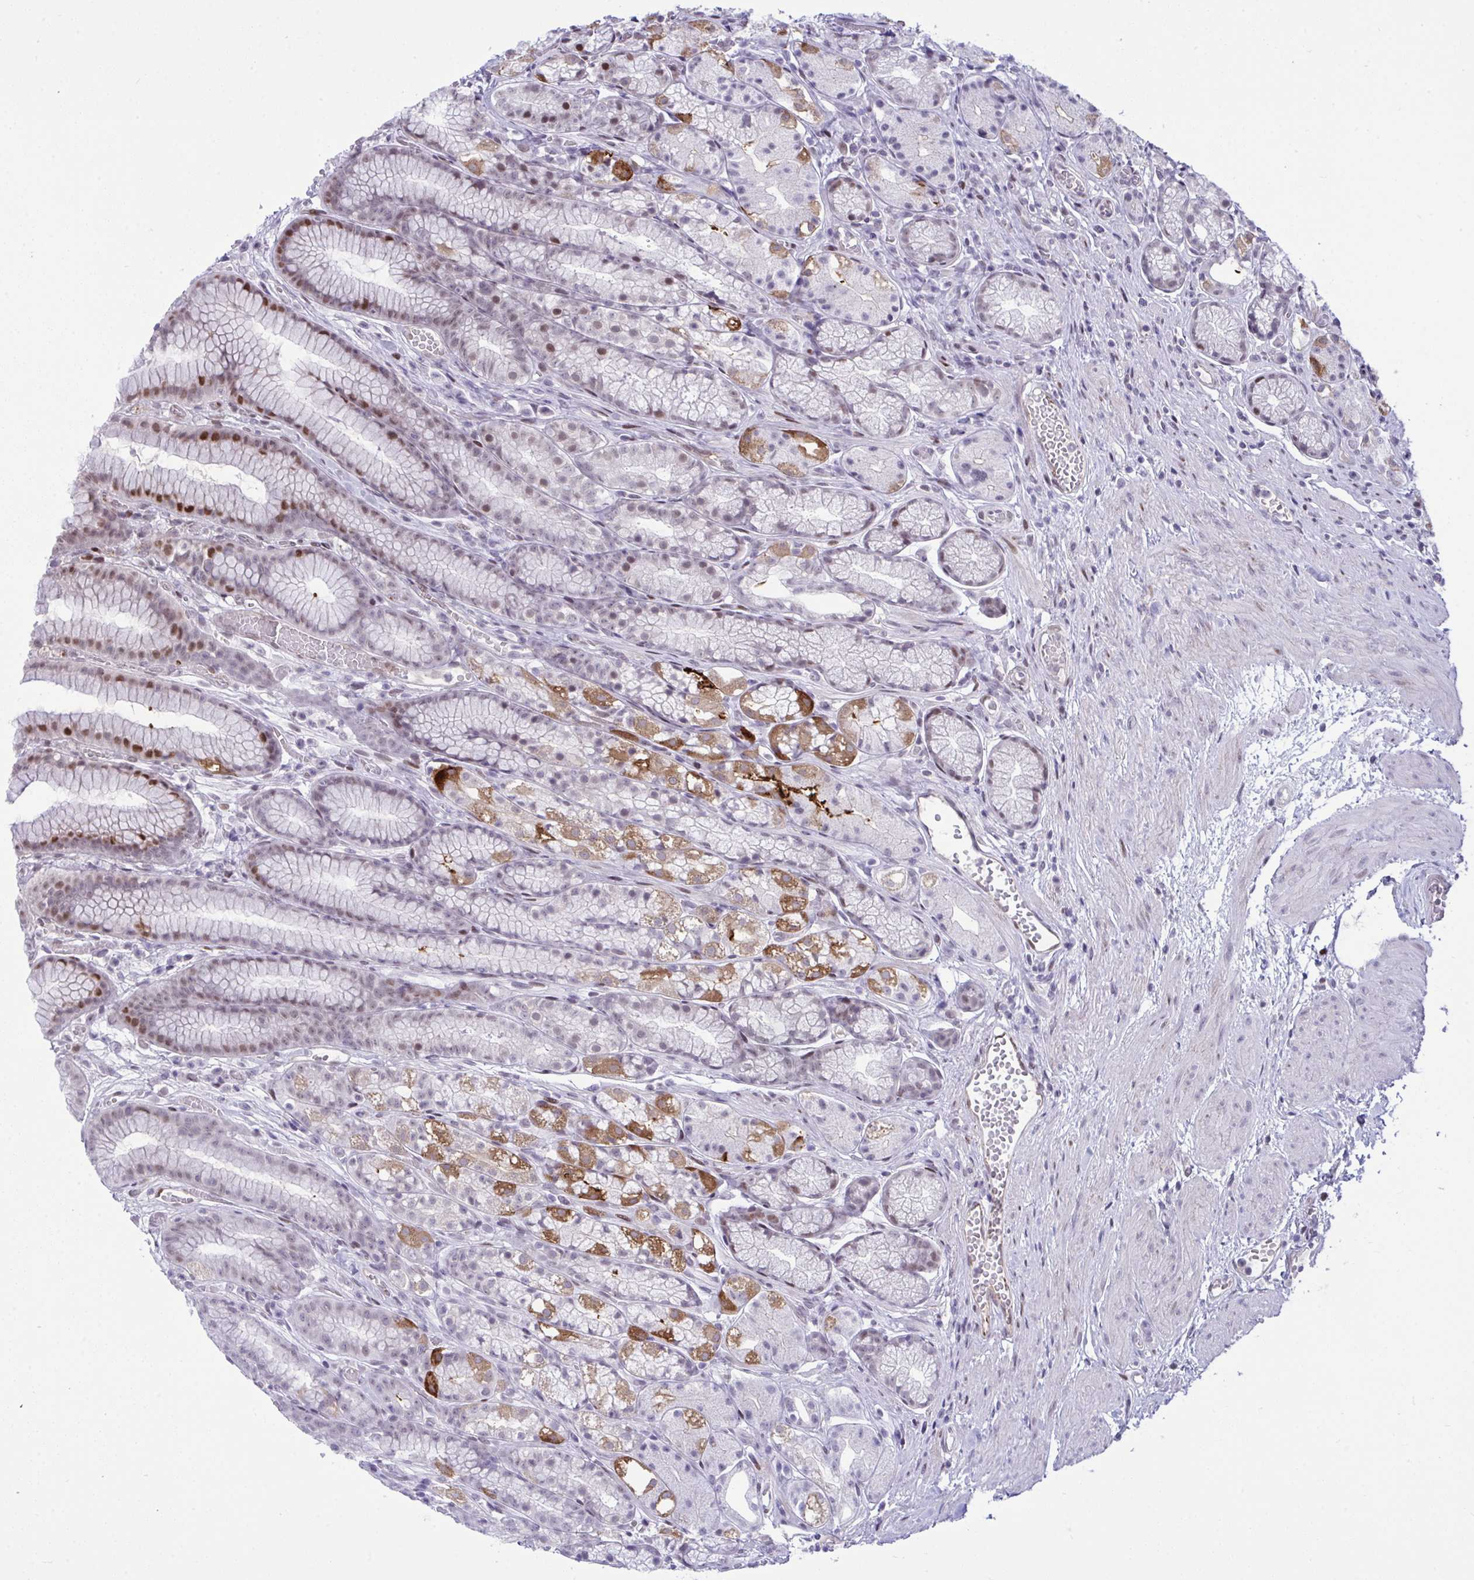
{"staining": {"intensity": "strong", "quantity": "25%-75%", "location": "cytoplasmic/membranous,nuclear"}, "tissue": "stomach", "cell_type": "Glandular cells", "image_type": "normal", "snomed": [{"axis": "morphology", "description": "Normal tissue, NOS"}, {"axis": "topography", "description": "Smooth muscle"}, {"axis": "topography", "description": "Stomach"}], "caption": "A high-resolution histopathology image shows IHC staining of unremarkable stomach, which displays strong cytoplasmic/membranous,nuclear expression in approximately 25%-75% of glandular cells.", "gene": "ZFHX3", "patient": {"sex": "male", "age": 70}}